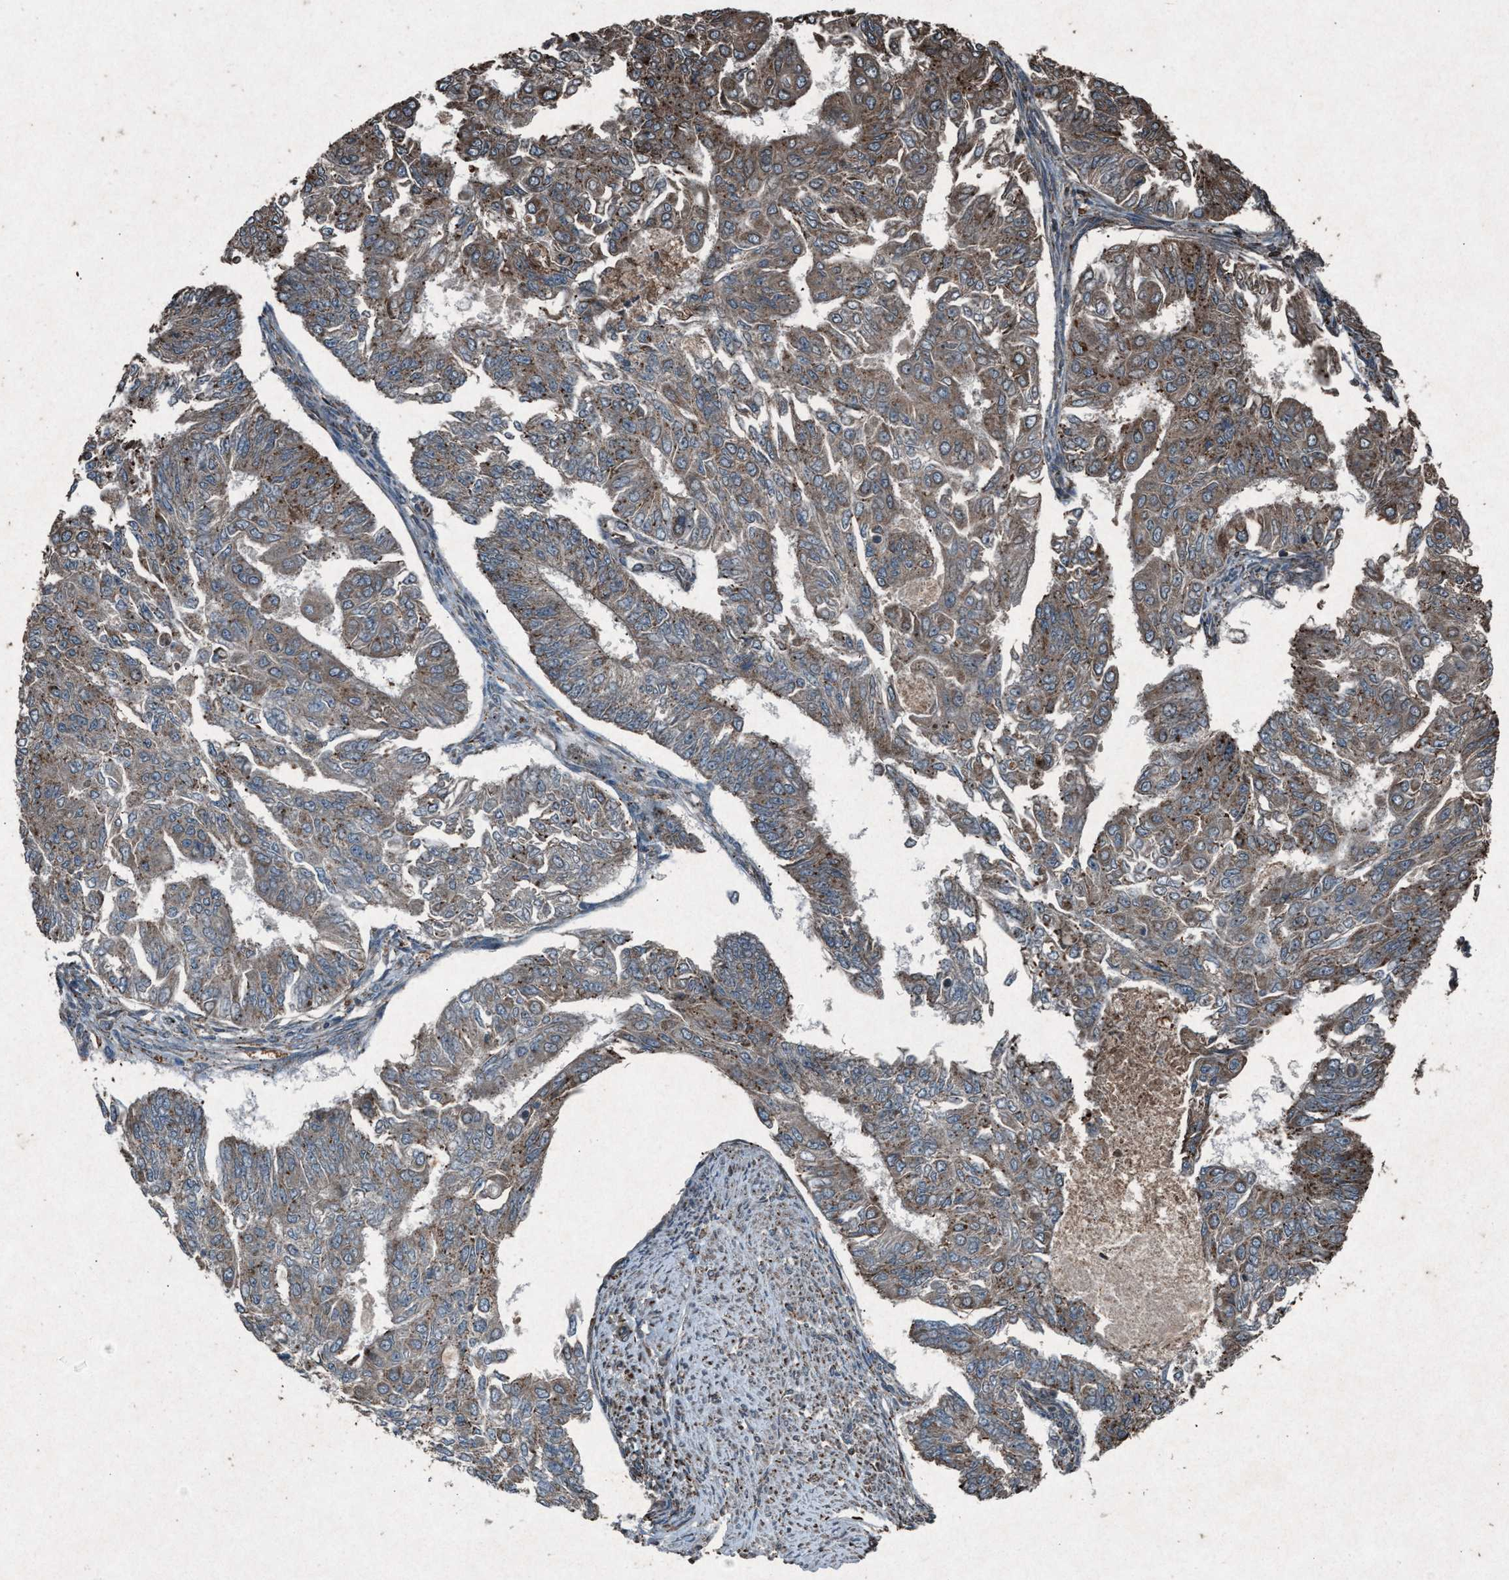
{"staining": {"intensity": "weak", "quantity": ">75%", "location": "cytoplasmic/membranous"}, "tissue": "endometrial cancer", "cell_type": "Tumor cells", "image_type": "cancer", "snomed": [{"axis": "morphology", "description": "Adenocarcinoma, NOS"}, {"axis": "topography", "description": "Endometrium"}], "caption": "Immunohistochemistry (IHC) of endometrial adenocarcinoma exhibits low levels of weak cytoplasmic/membranous expression in approximately >75% of tumor cells. Nuclei are stained in blue.", "gene": "CALR", "patient": {"sex": "female", "age": 32}}